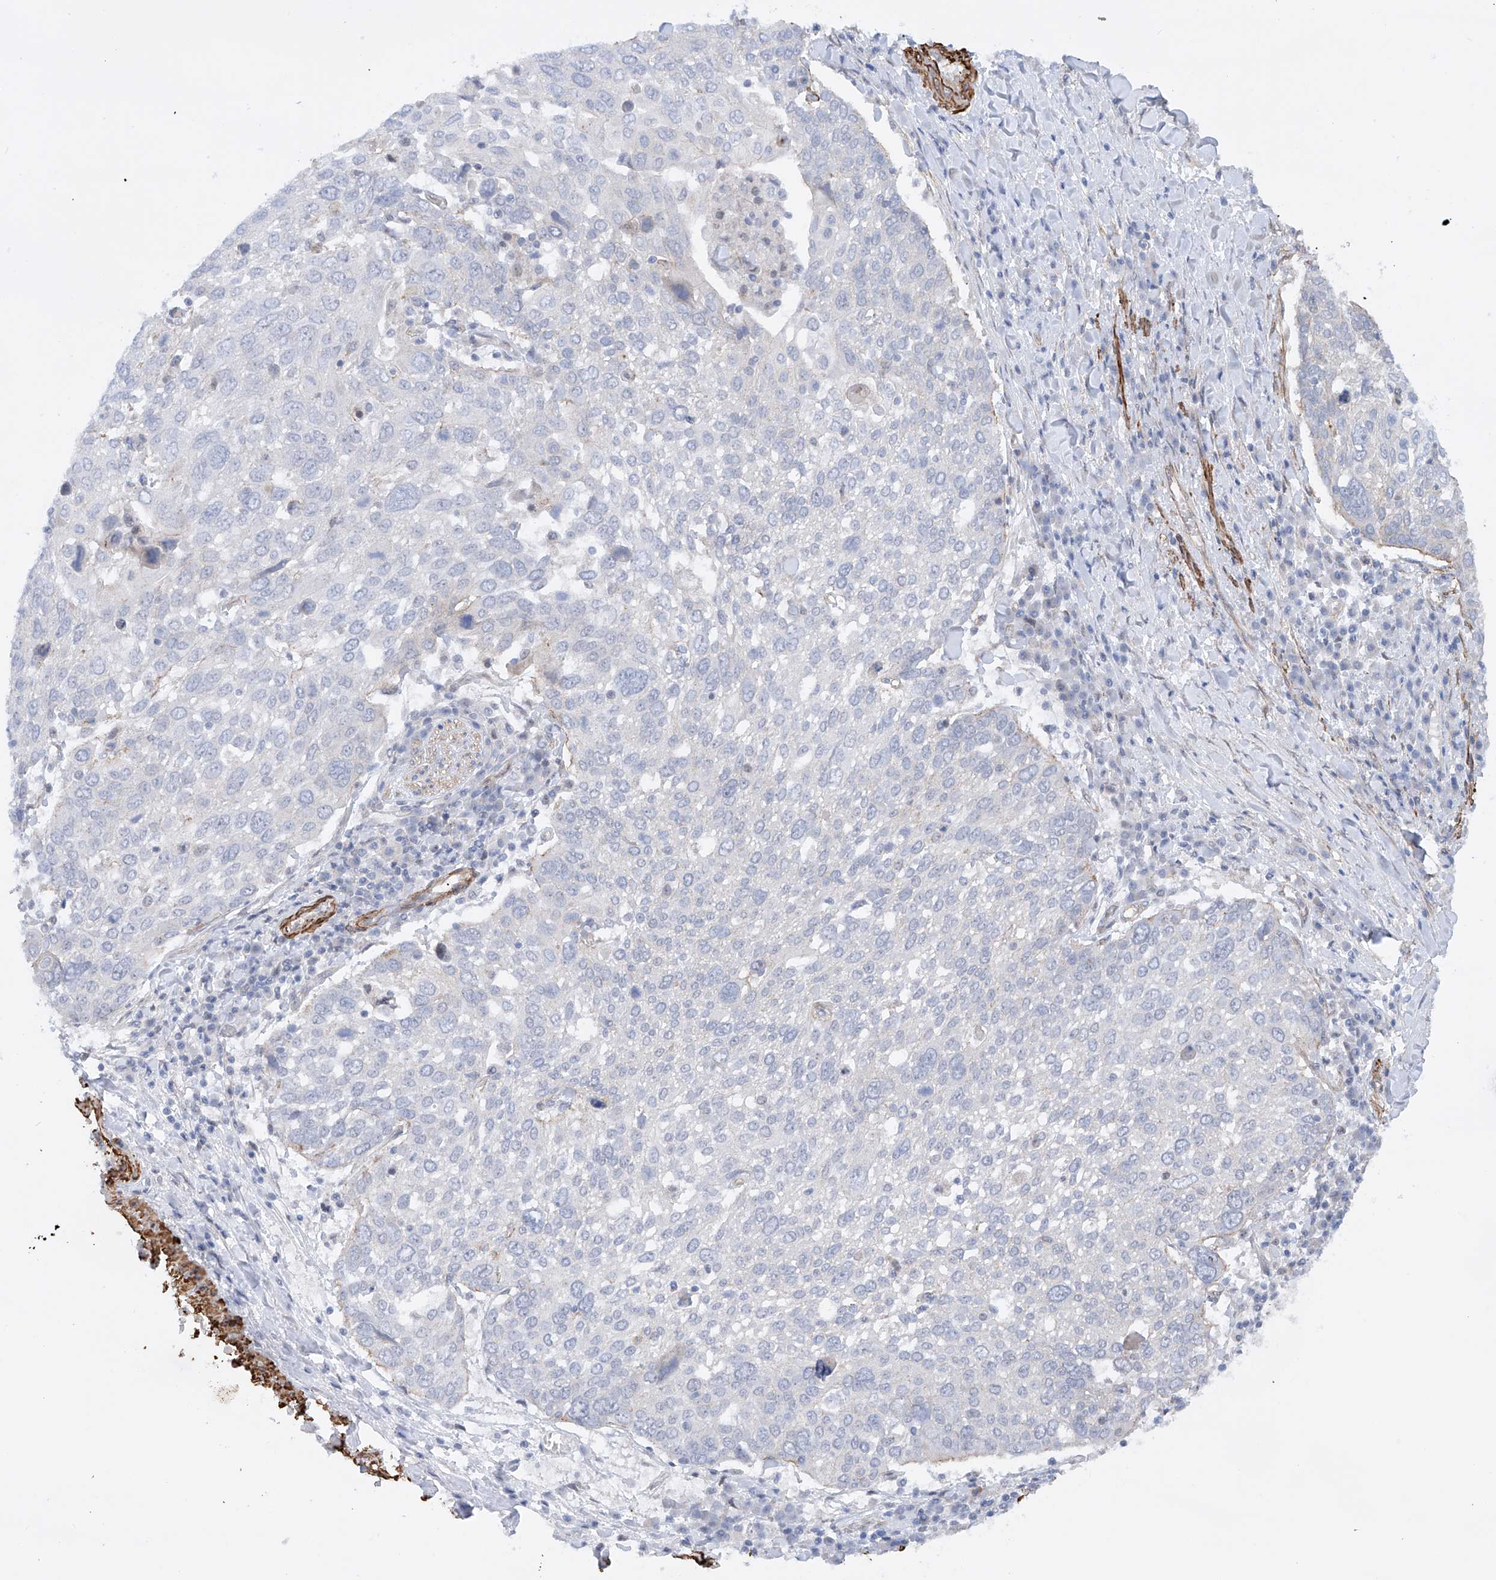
{"staining": {"intensity": "negative", "quantity": "none", "location": "none"}, "tissue": "lung cancer", "cell_type": "Tumor cells", "image_type": "cancer", "snomed": [{"axis": "morphology", "description": "Squamous cell carcinoma, NOS"}, {"axis": "topography", "description": "Lung"}], "caption": "A high-resolution histopathology image shows IHC staining of lung cancer (squamous cell carcinoma), which reveals no significant staining in tumor cells. (DAB (3,3'-diaminobenzidine) IHC, high magnification).", "gene": "ZNF490", "patient": {"sex": "male", "age": 65}}